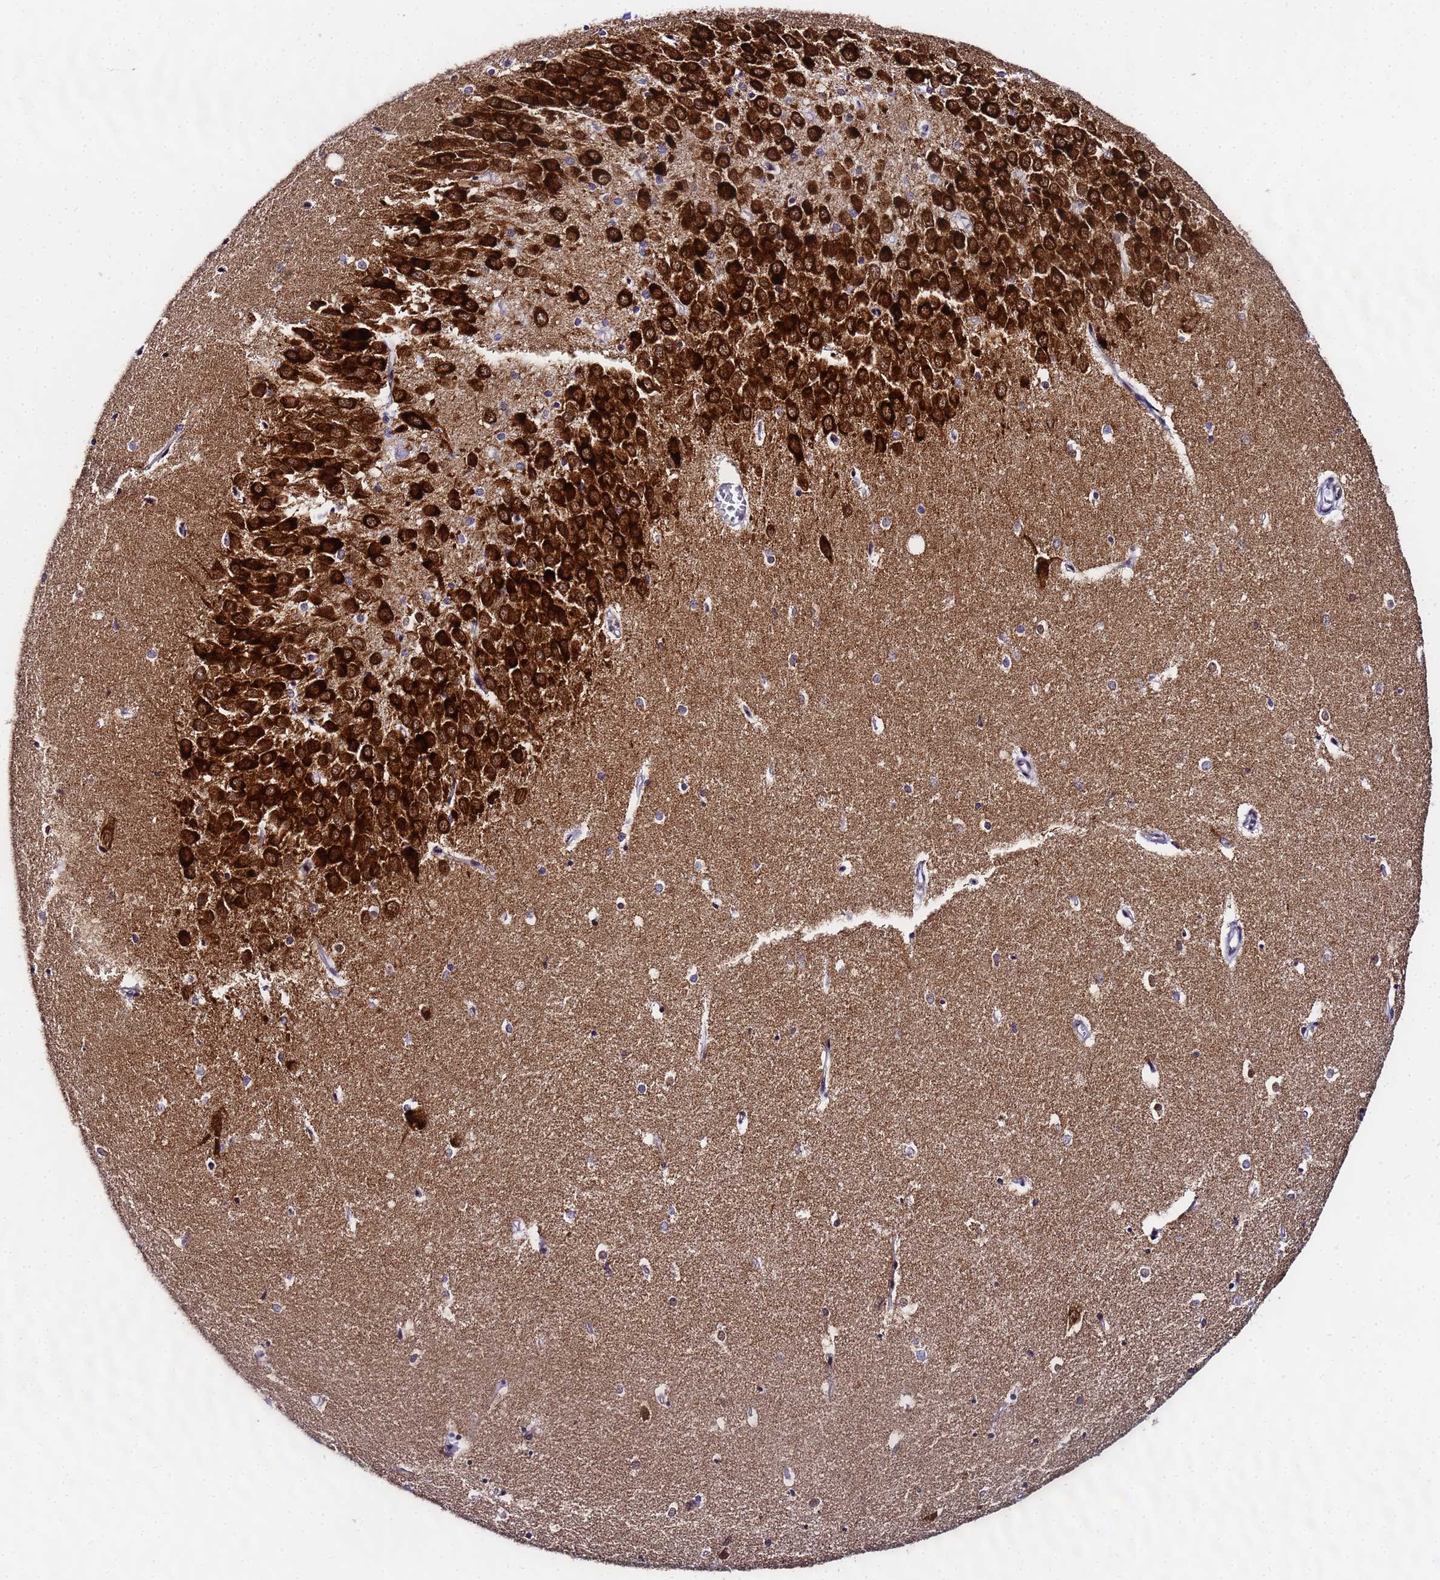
{"staining": {"intensity": "moderate", "quantity": "<25%", "location": "cytoplasmic/membranous,nuclear"}, "tissue": "hippocampus", "cell_type": "Glial cells", "image_type": "normal", "snomed": [{"axis": "morphology", "description": "Normal tissue, NOS"}, {"axis": "topography", "description": "Hippocampus"}], "caption": "IHC (DAB (3,3'-diaminobenzidine)) staining of benign hippocampus reveals moderate cytoplasmic/membranous,nuclear protein expression in approximately <25% of glial cells.", "gene": "CKMT1A", "patient": {"sex": "female", "age": 64}}